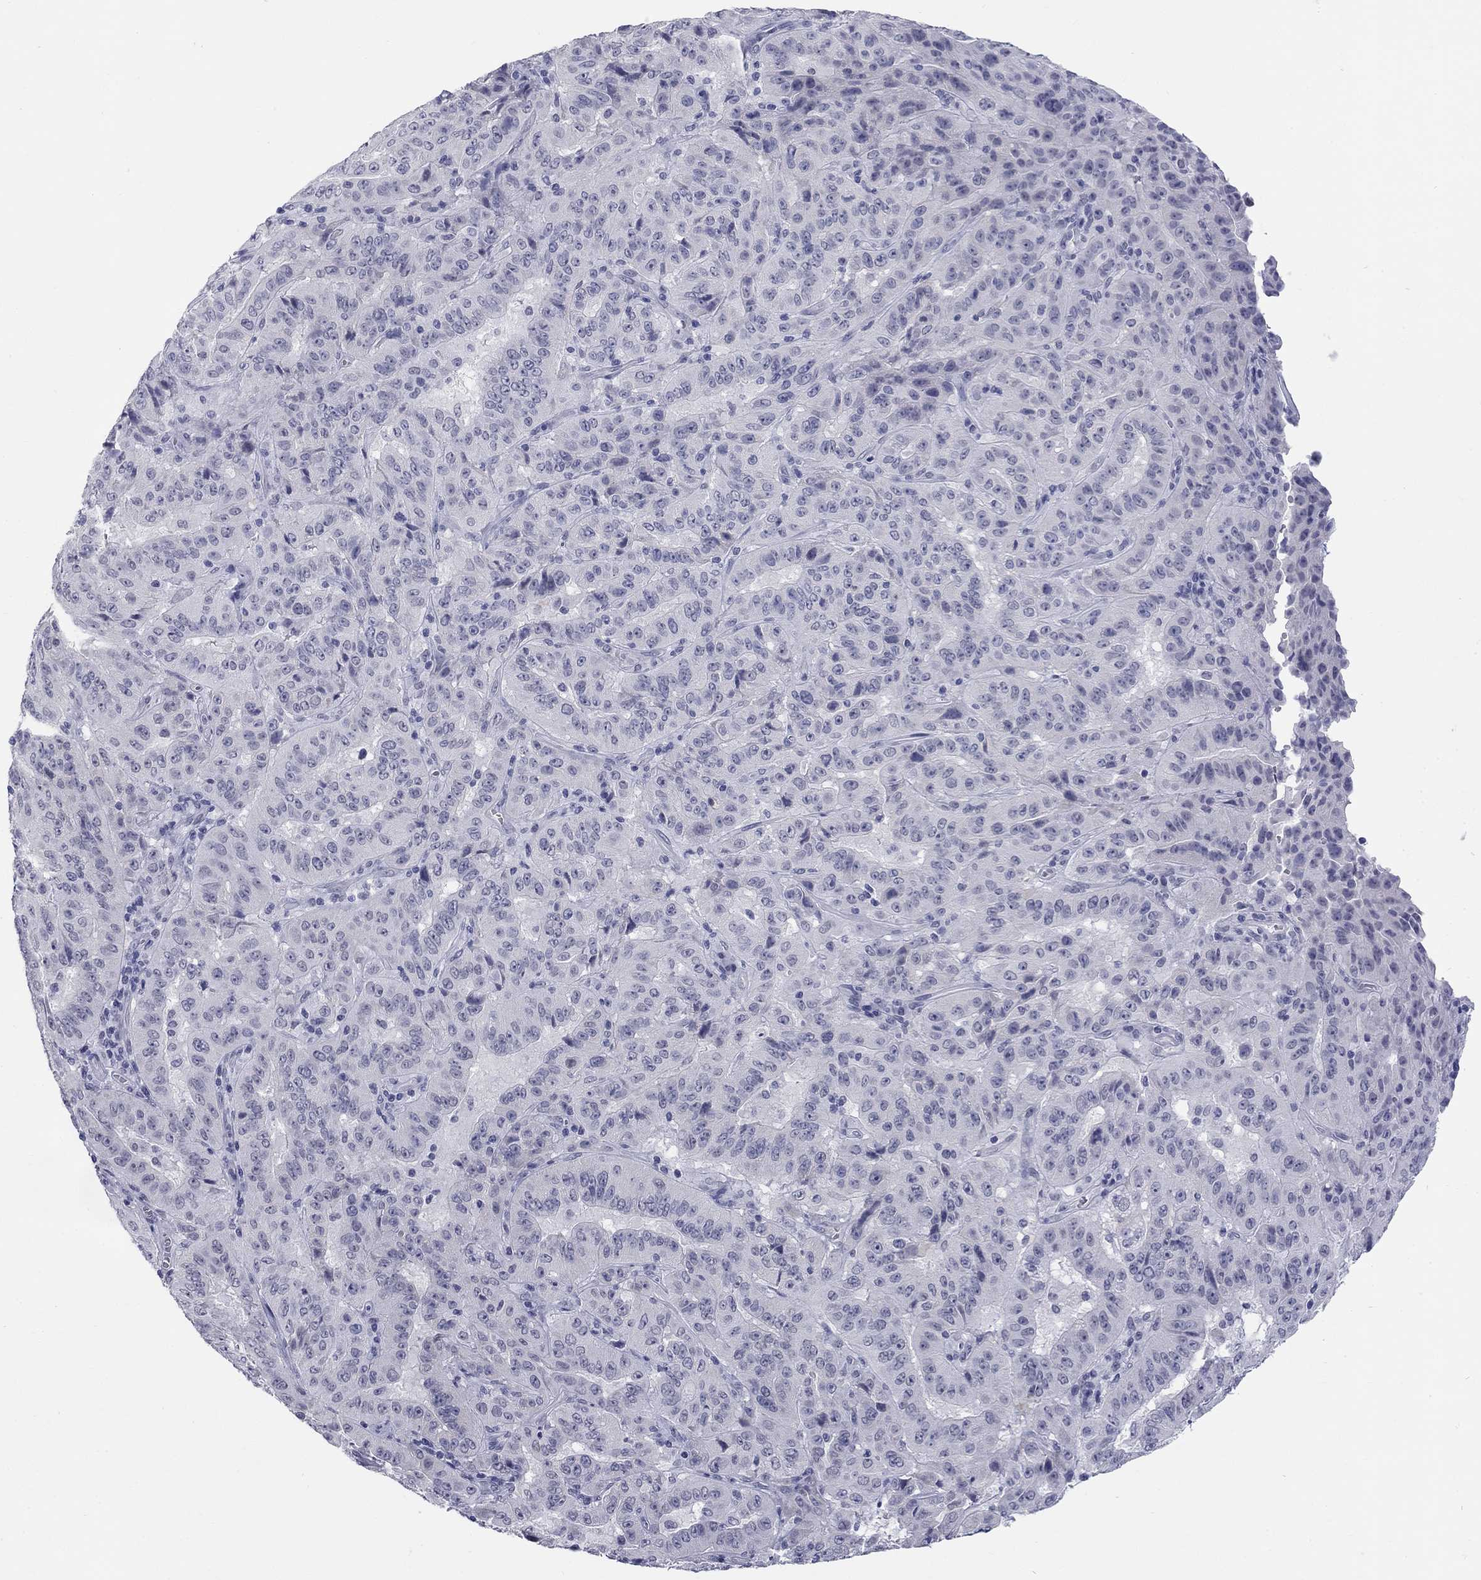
{"staining": {"intensity": "negative", "quantity": "none", "location": "none"}, "tissue": "pancreatic cancer", "cell_type": "Tumor cells", "image_type": "cancer", "snomed": [{"axis": "morphology", "description": "Adenocarcinoma, NOS"}, {"axis": "topography", "description": "Pancreas"}], "caption": "This is an immunohistochemistry (IHC) image of human pancreatic cancer. There is no positivity in tumor cells.", "gene": "ECEL1", "patient": {"sex": "male", "age": 63}}